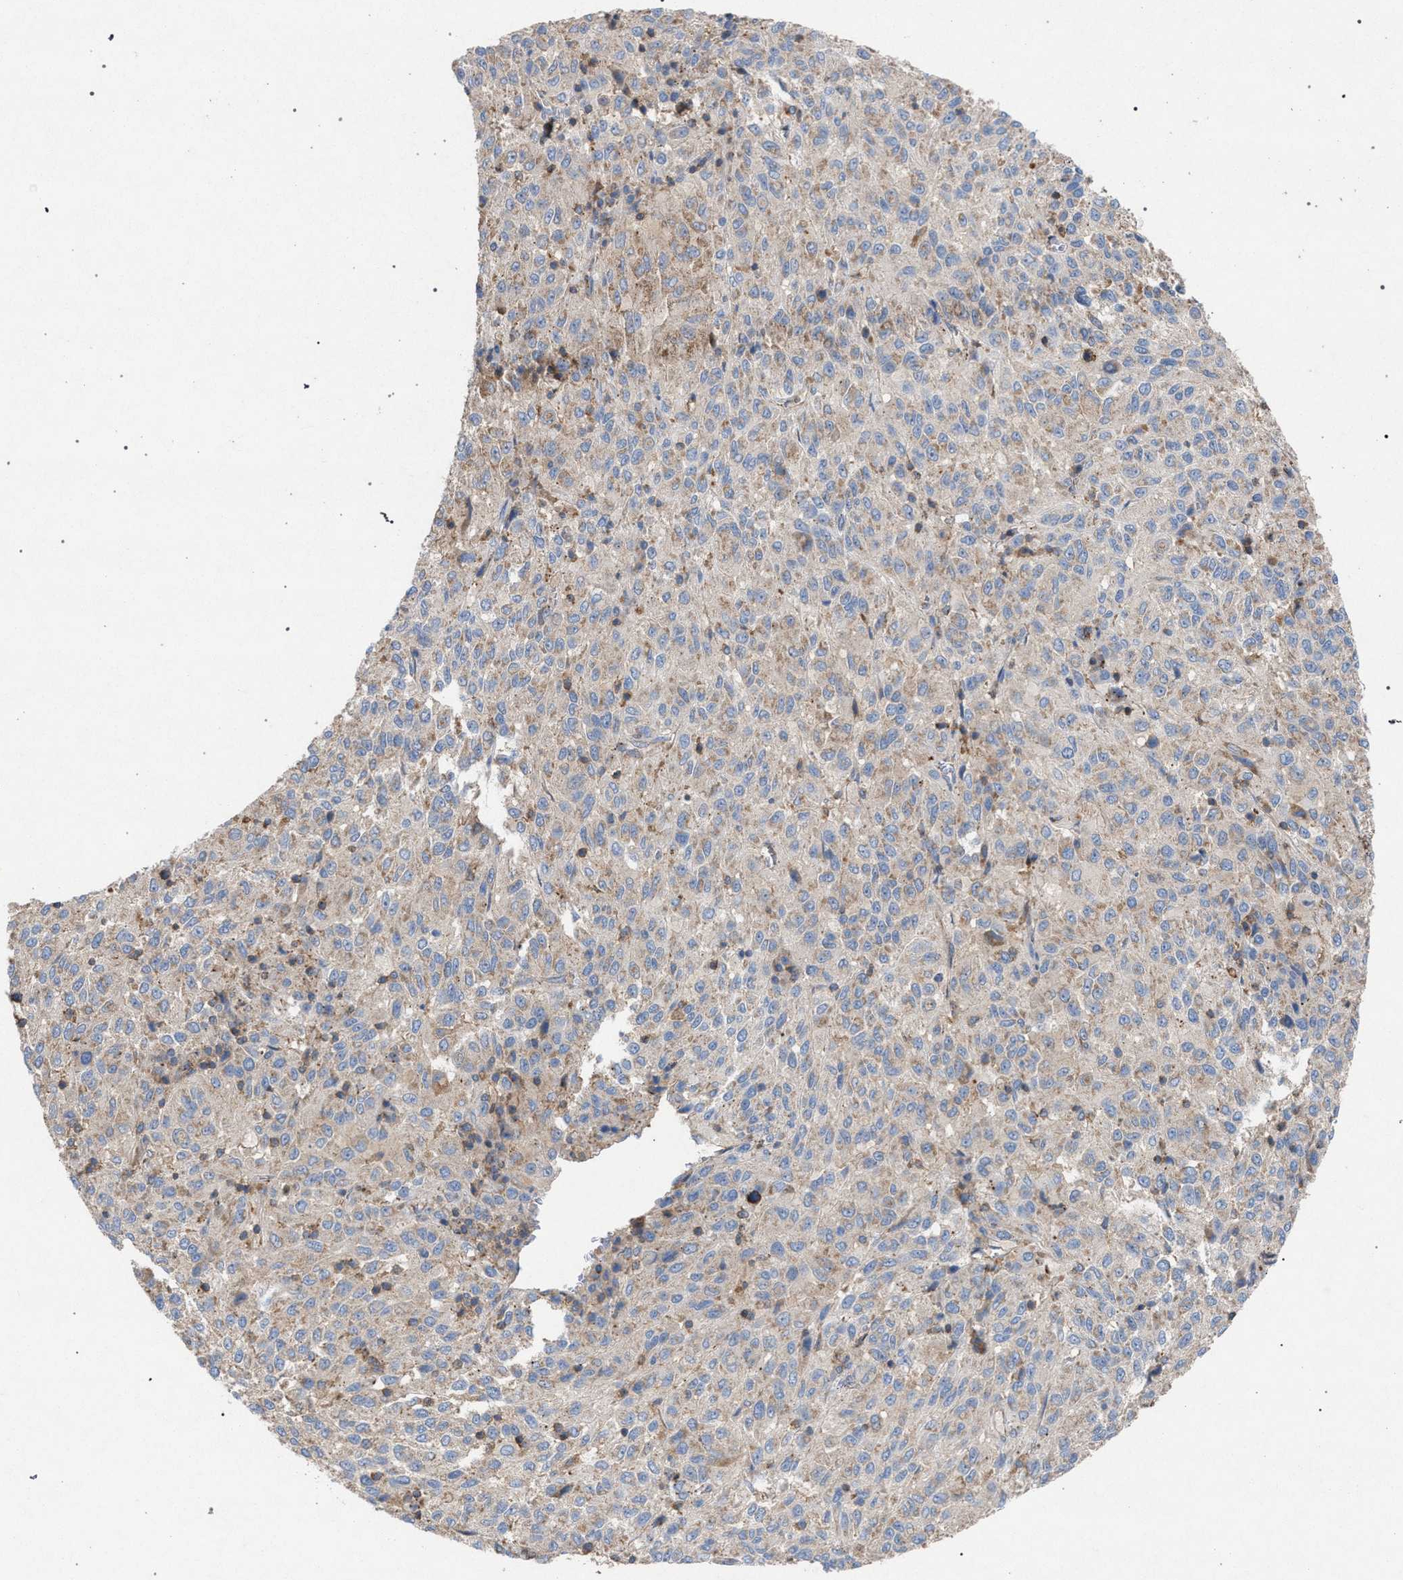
{"staining": {"intensity": "weak", "quantity": "<25%", "location": "cytoplasmic/membranous"}, "tissue": "melanoma", "cell_type": "Tumor cells", "image_type": "cancer", "snomed": [{"axis": "morphology", "description": "Malignant melanoma, Metastatic site"}, {"axis": "topography", "description": "Lung"}], "caption": "Micrograph shows no protein expression in tumor cells of malignant melanoma (metastatic site) tissue. (DAB IHC visualized using brightfield microscopy, high magnification).", "gene": "VPS13A", "patient": {"sex": "male", "age": 64}}